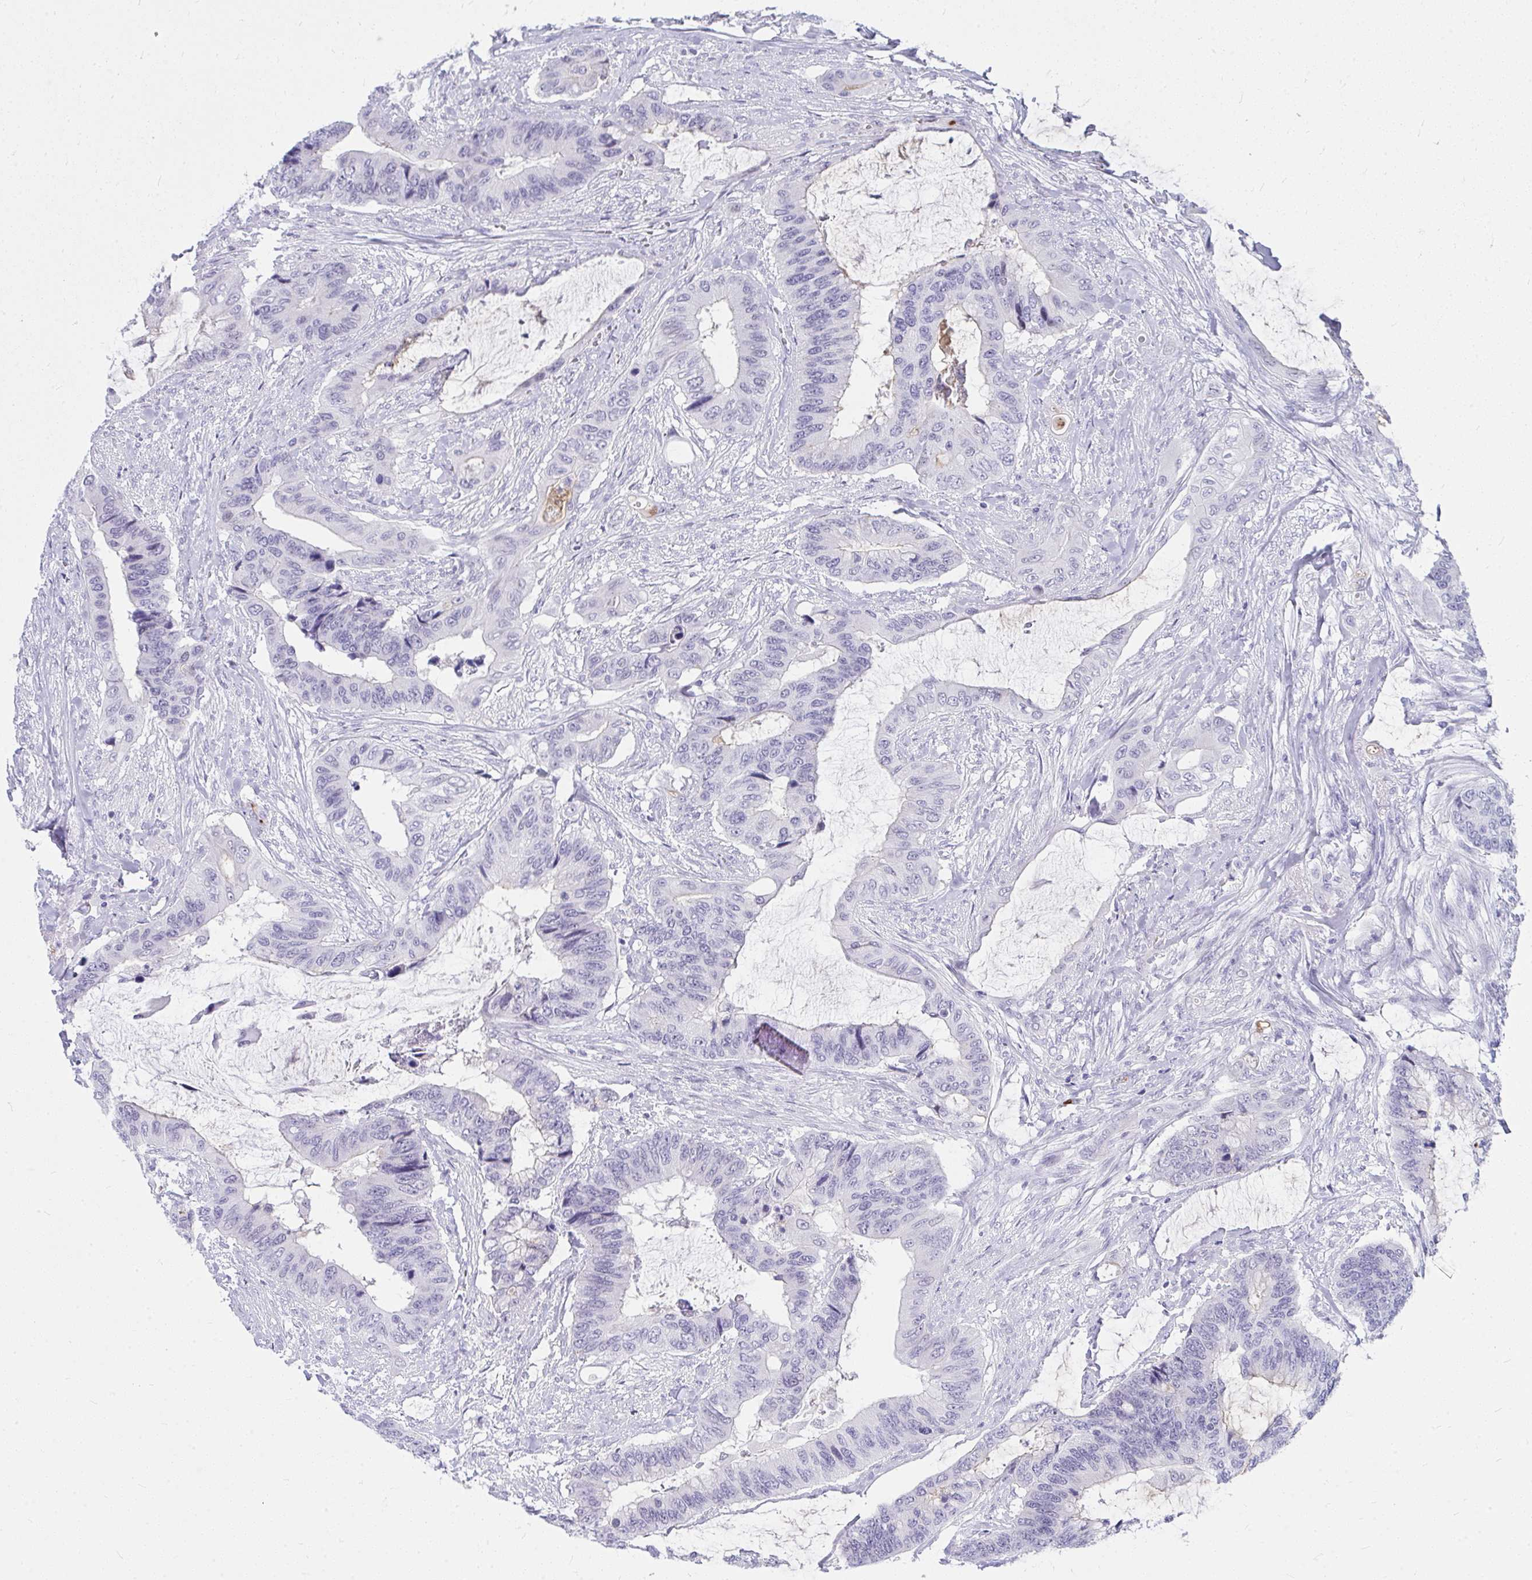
{"staining": {"intensity": "negative", "quantity": "none", "location": "none"}, "tissue": "colorectal cancer", "cell_type": "Tumor cells", "image_type": "cancer", "snomed": [{"axis": "morphology", "description": "Adenocarcinoma, NOS"}, {"axis": "topography", "description": "Rectum"}], "caption": "Immunohistochemistry of human colorectal cancer (adenocarcinoma) demonstrates no positivity in tumor cells.", "gene": "OR5F1", "patient": {"sex": "female", "age": 59}}